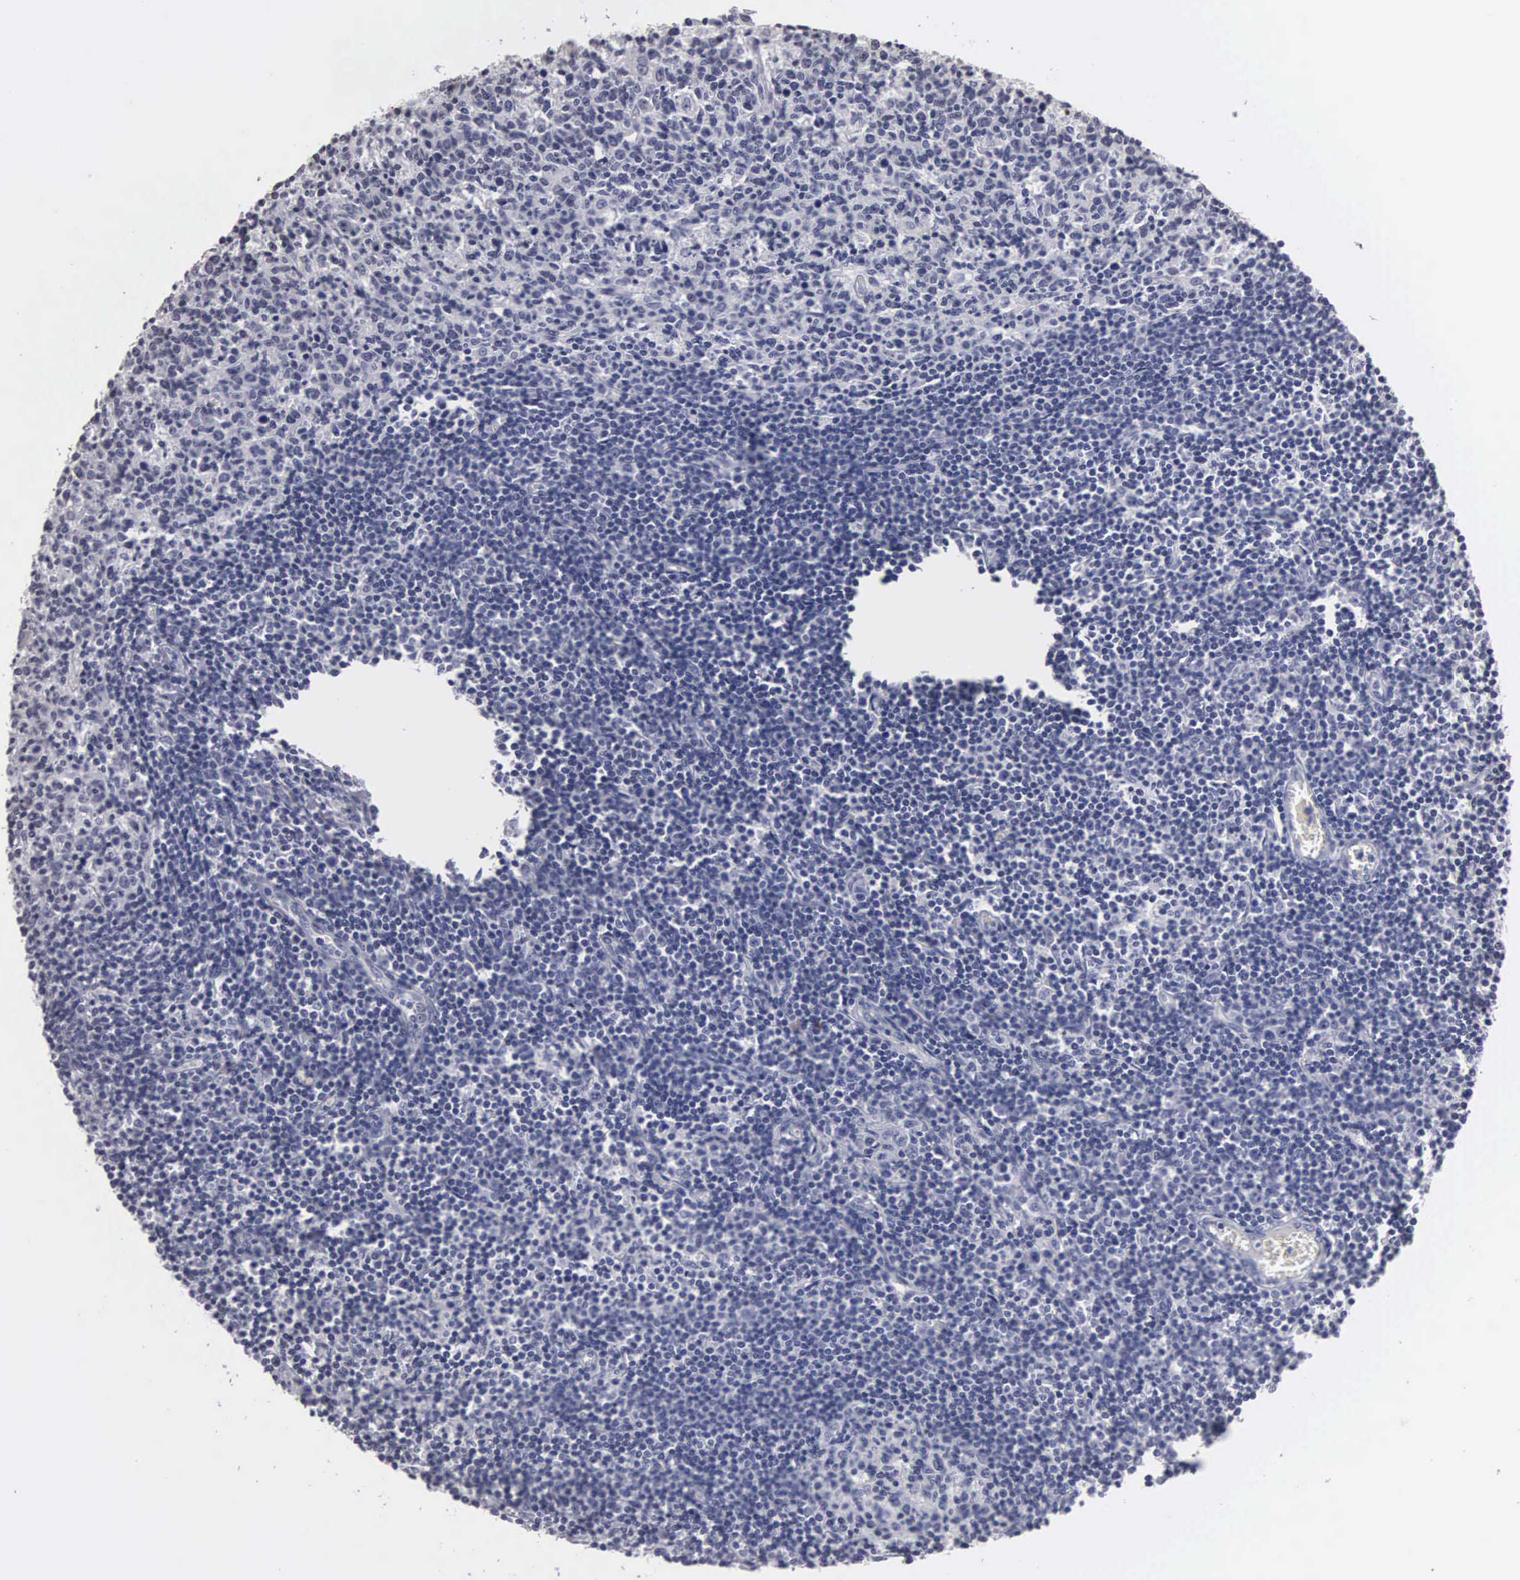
{"staining": {"intensity": "negative", "quantity": "none", "location": "none"}, "tissue": "lymph node", "cell_type": "Germinal center cells", "image_type": "normal", "snomed": [{"axis": "morphology", "description": "Normal tissue, NOS"}, {"axis": "topography", "description": "Lymph node"}], "caption": "Germinal center cells are negative for protein expression in unremarkable human lymph node. (DAB IHC, high magnification).", "gene": "UPB1", "patient": {"sex": "female", "age": 55}}